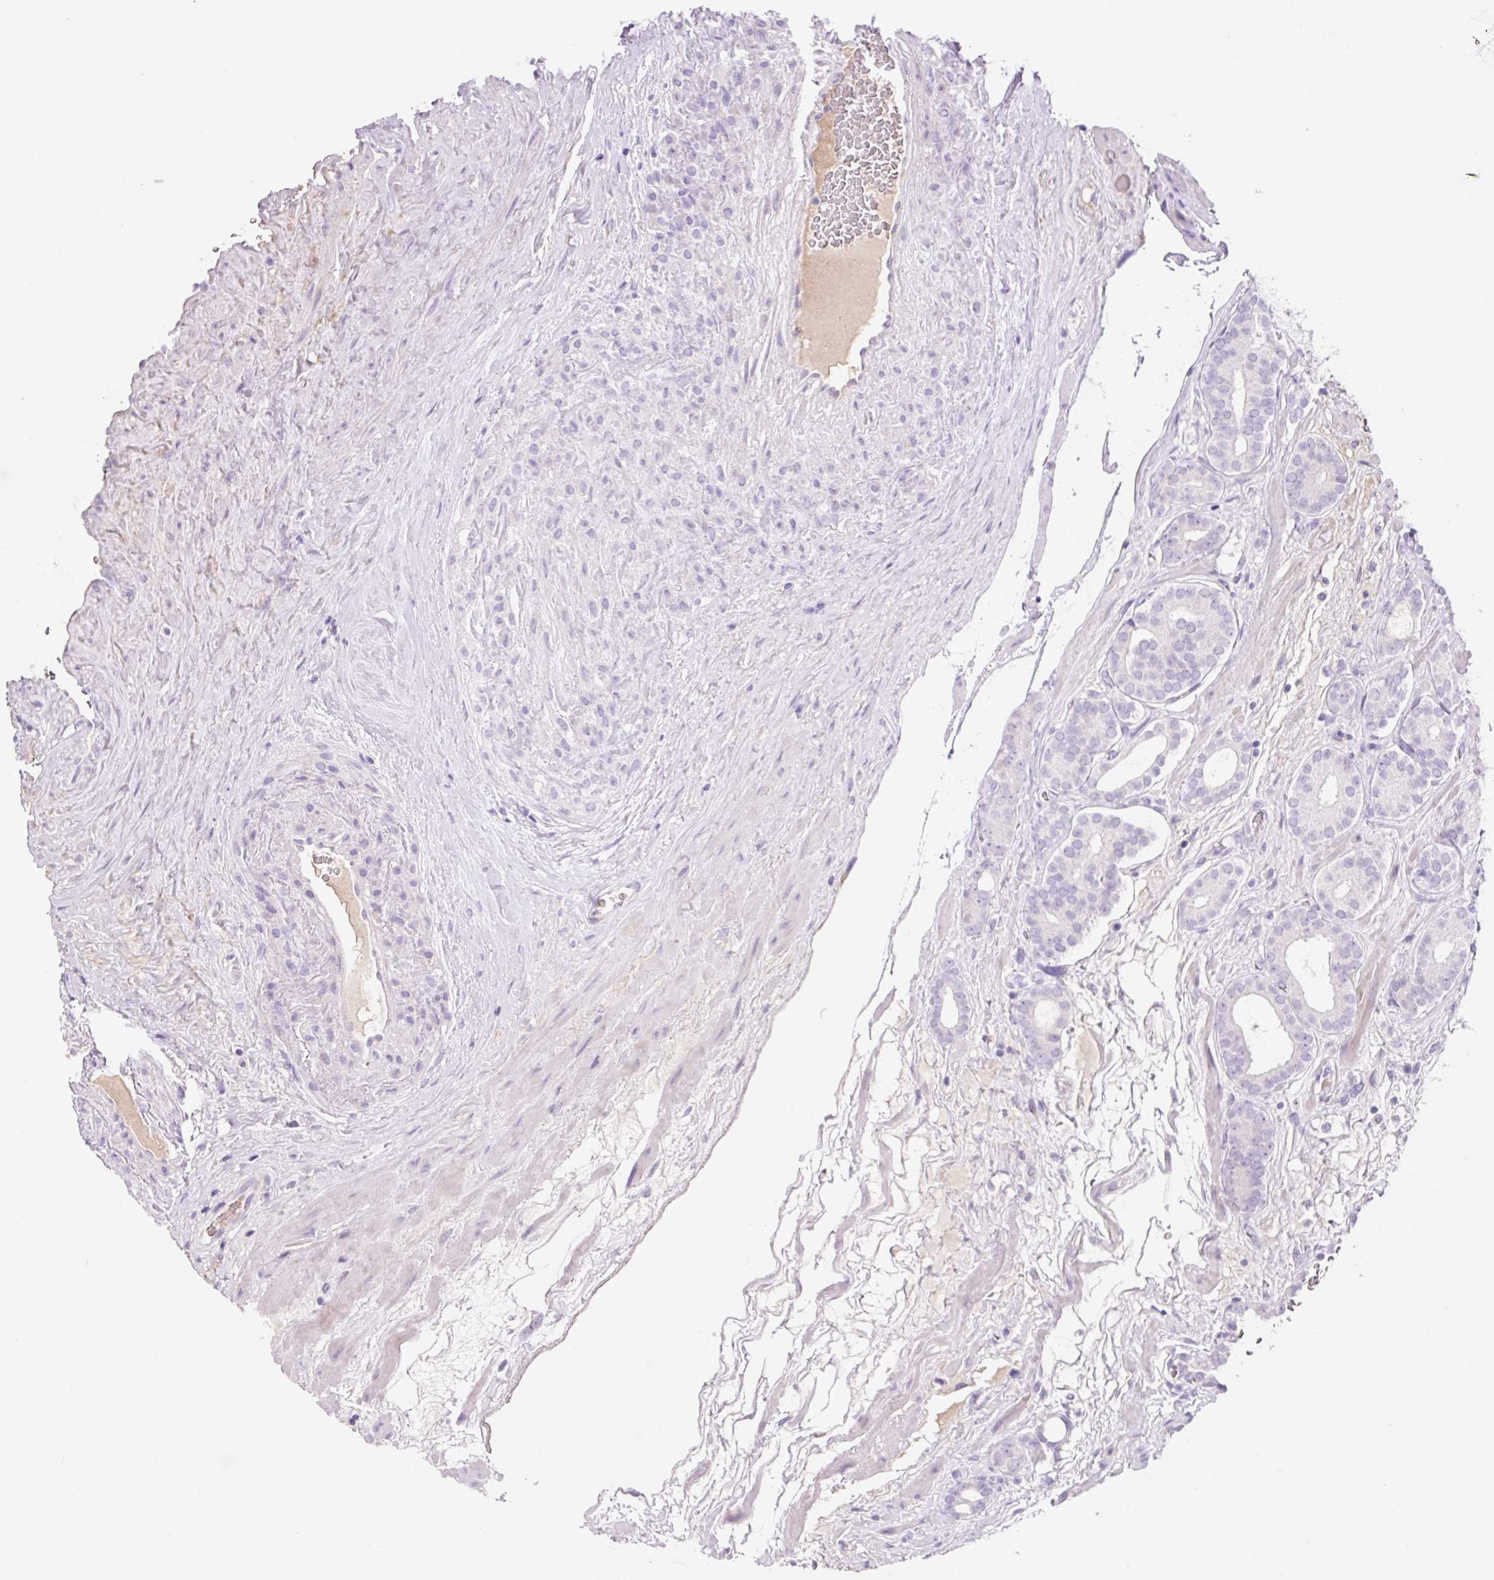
{"staining": {"intensity": "negative", "quantity": "none", "location": "none"}, "tissue": "prostate cancer", "cell_type": "Tumor cells", "image_type": "cancer", "snomed": [{"axis": "morphology", "description": "Adenocarcinoma, High grade"}, {"axis": "topography", "description": "Prostate"}], "caption": "Photomicrograph shows no significant protein expression in tumor cells of adenocarcinoma (high-grade) (prostate).", "gene": "ZNF121", "patient": {"sex": "male", "age": 66}}